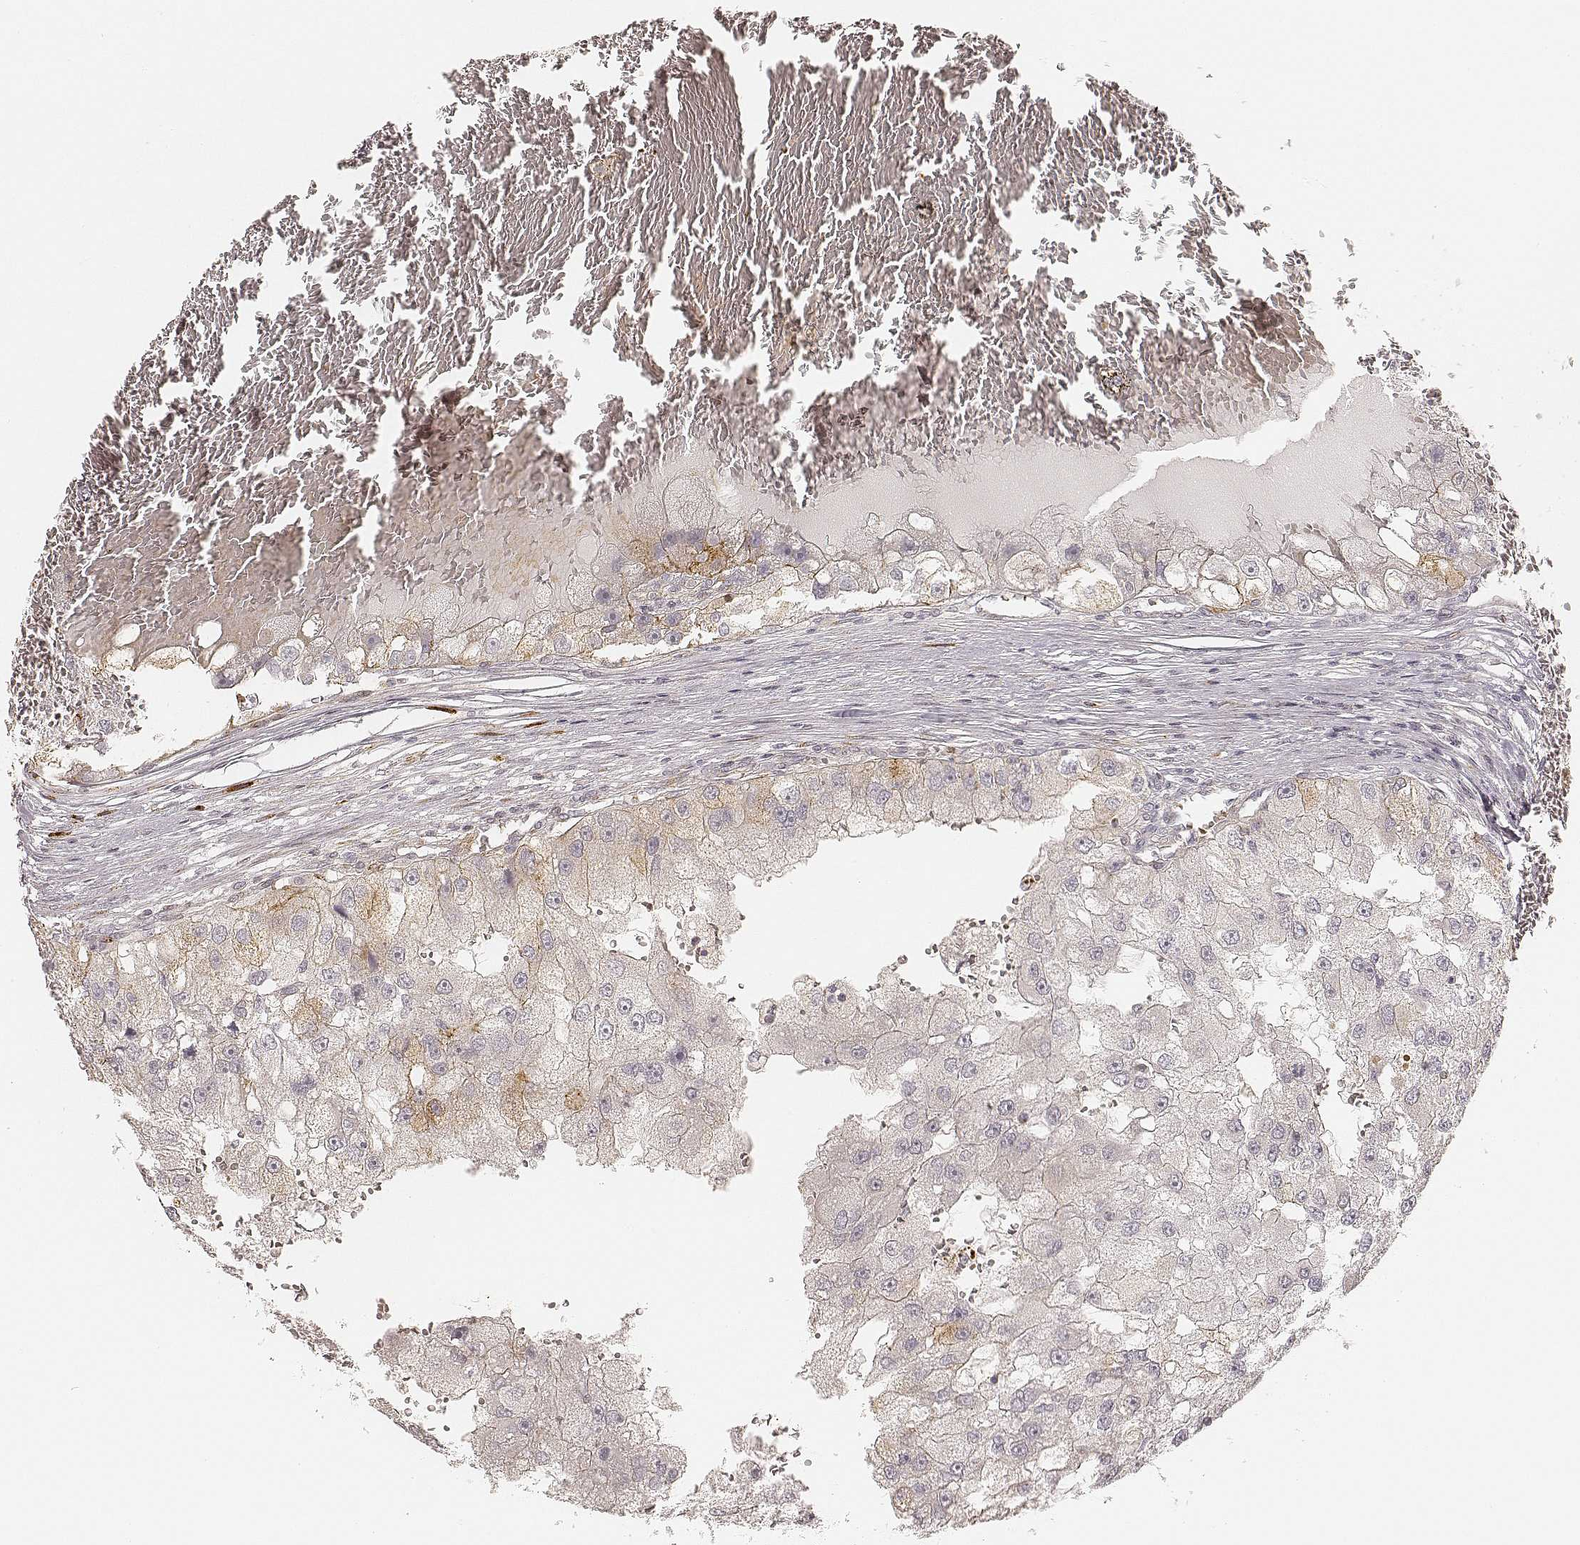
{"staining": {"intensity": "moderate", "quantity": "<25%", "location": "cytoplasmic/membranous"}, "tissue": "renal cancer", "cell_type": "Tumor cells", "image_type": "cancer", "snomed": [{"axis": "morphology", "description": "Adenocarcinoma, NOS"}, {"axis": "topography", "description": "Kidney"}], "caption": "Immunohistochemical staining of renal adenocarcinoma shows low levels of moderate cytoplasmic/membranous protein positivity in approximately <25% of tumor cells. (IHC, brightfield microscopy, high magnification).", "gene": "GORASP2", "patient": {"sex": "male", "age": 63}}